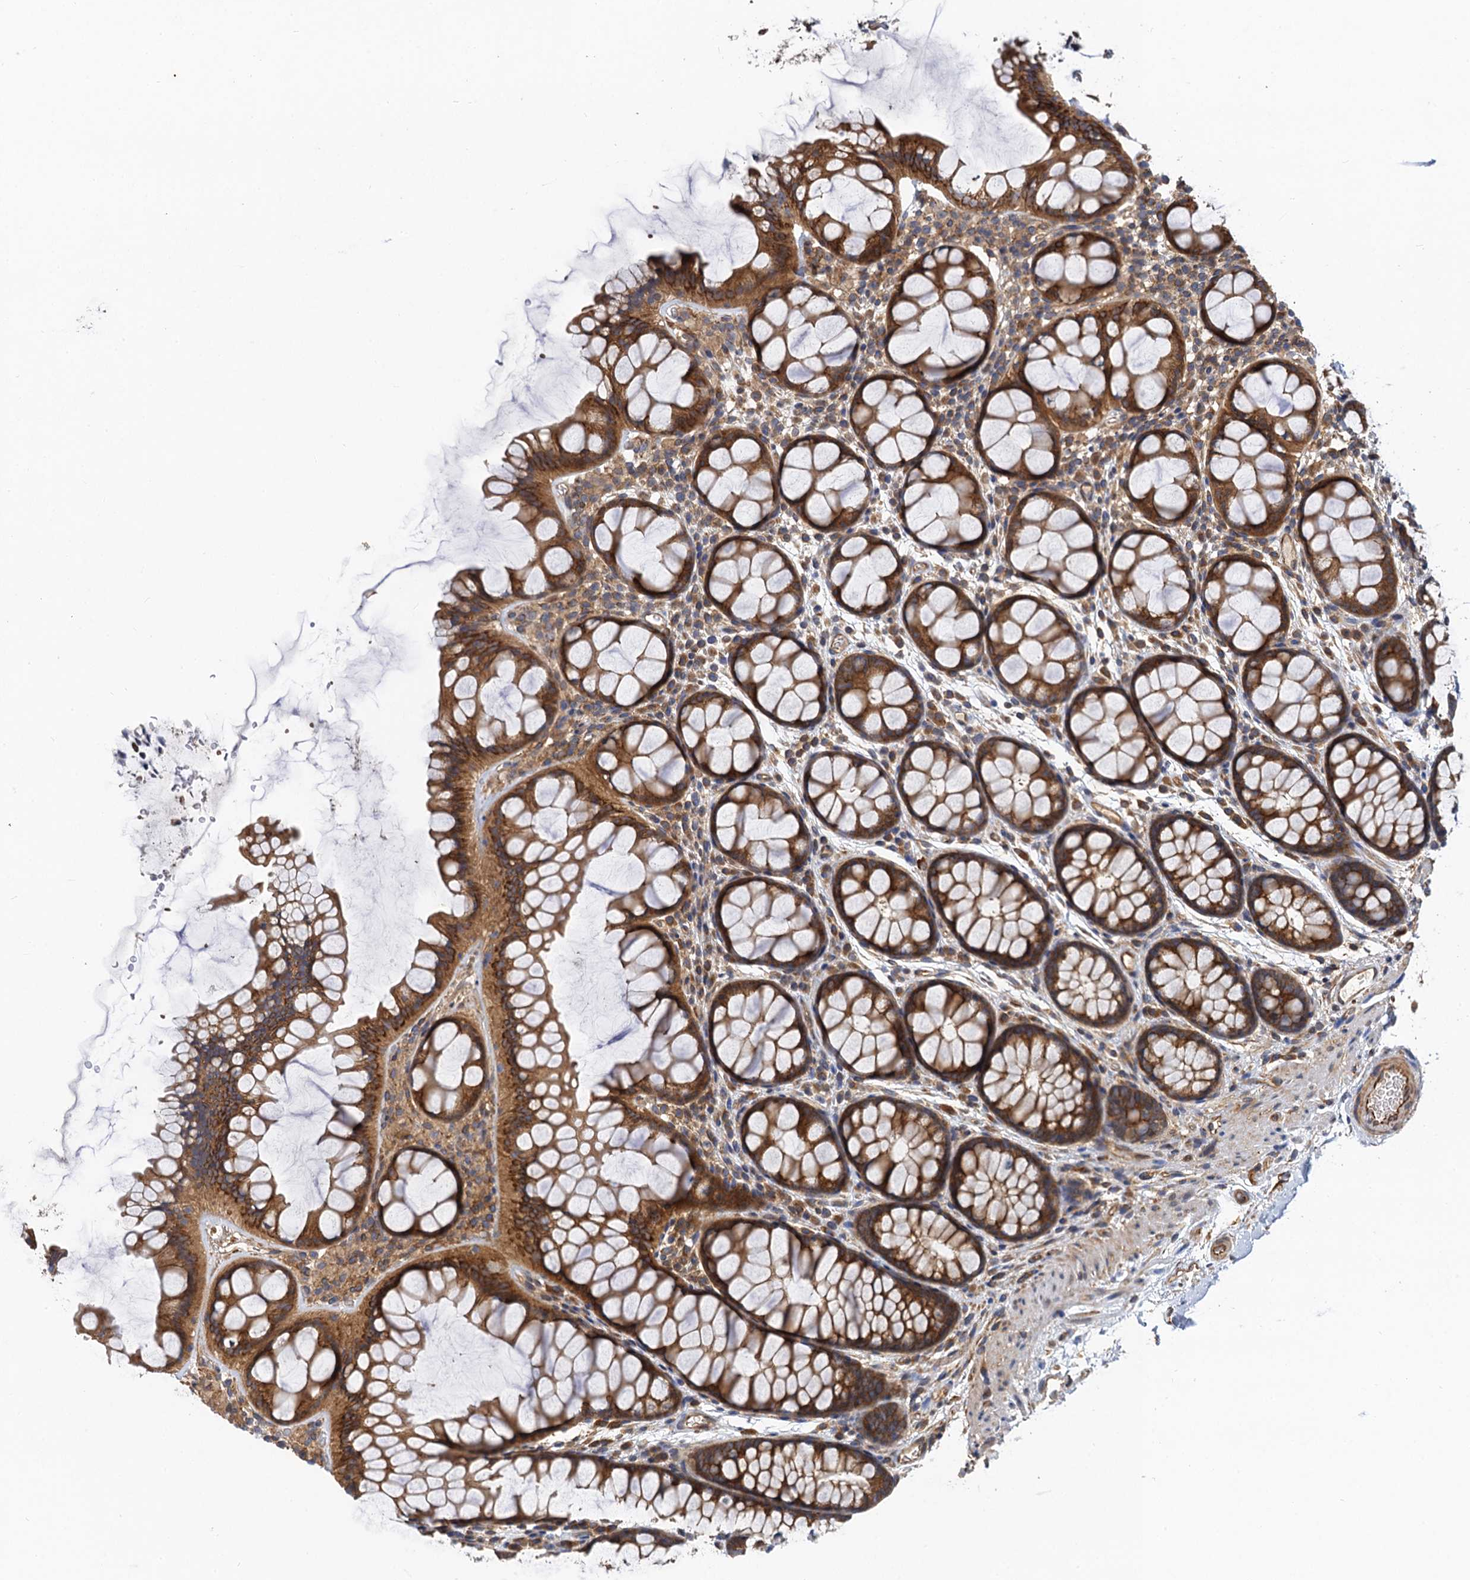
{"staining": {"intensity": "moderate", "quantity": ">75%", "location": "cytoplasmic/membranous"}, "tissue": "colon", "cell_type": "Endothelial cells", "image_type": "normal", "snomed": [{"axis": "morphology", "description": "Normal tissue, NOS"}, {"axis": "topography", "description": "Colon"}], "caption": "Immunohistochemical staining of benign colon shows >75% levels of moderate cytoplasmic/membranous protein expression in approximately >75% of endothelial cells.", "gene": "PJA2", "patient": {"sex": "female", "age": 82}}